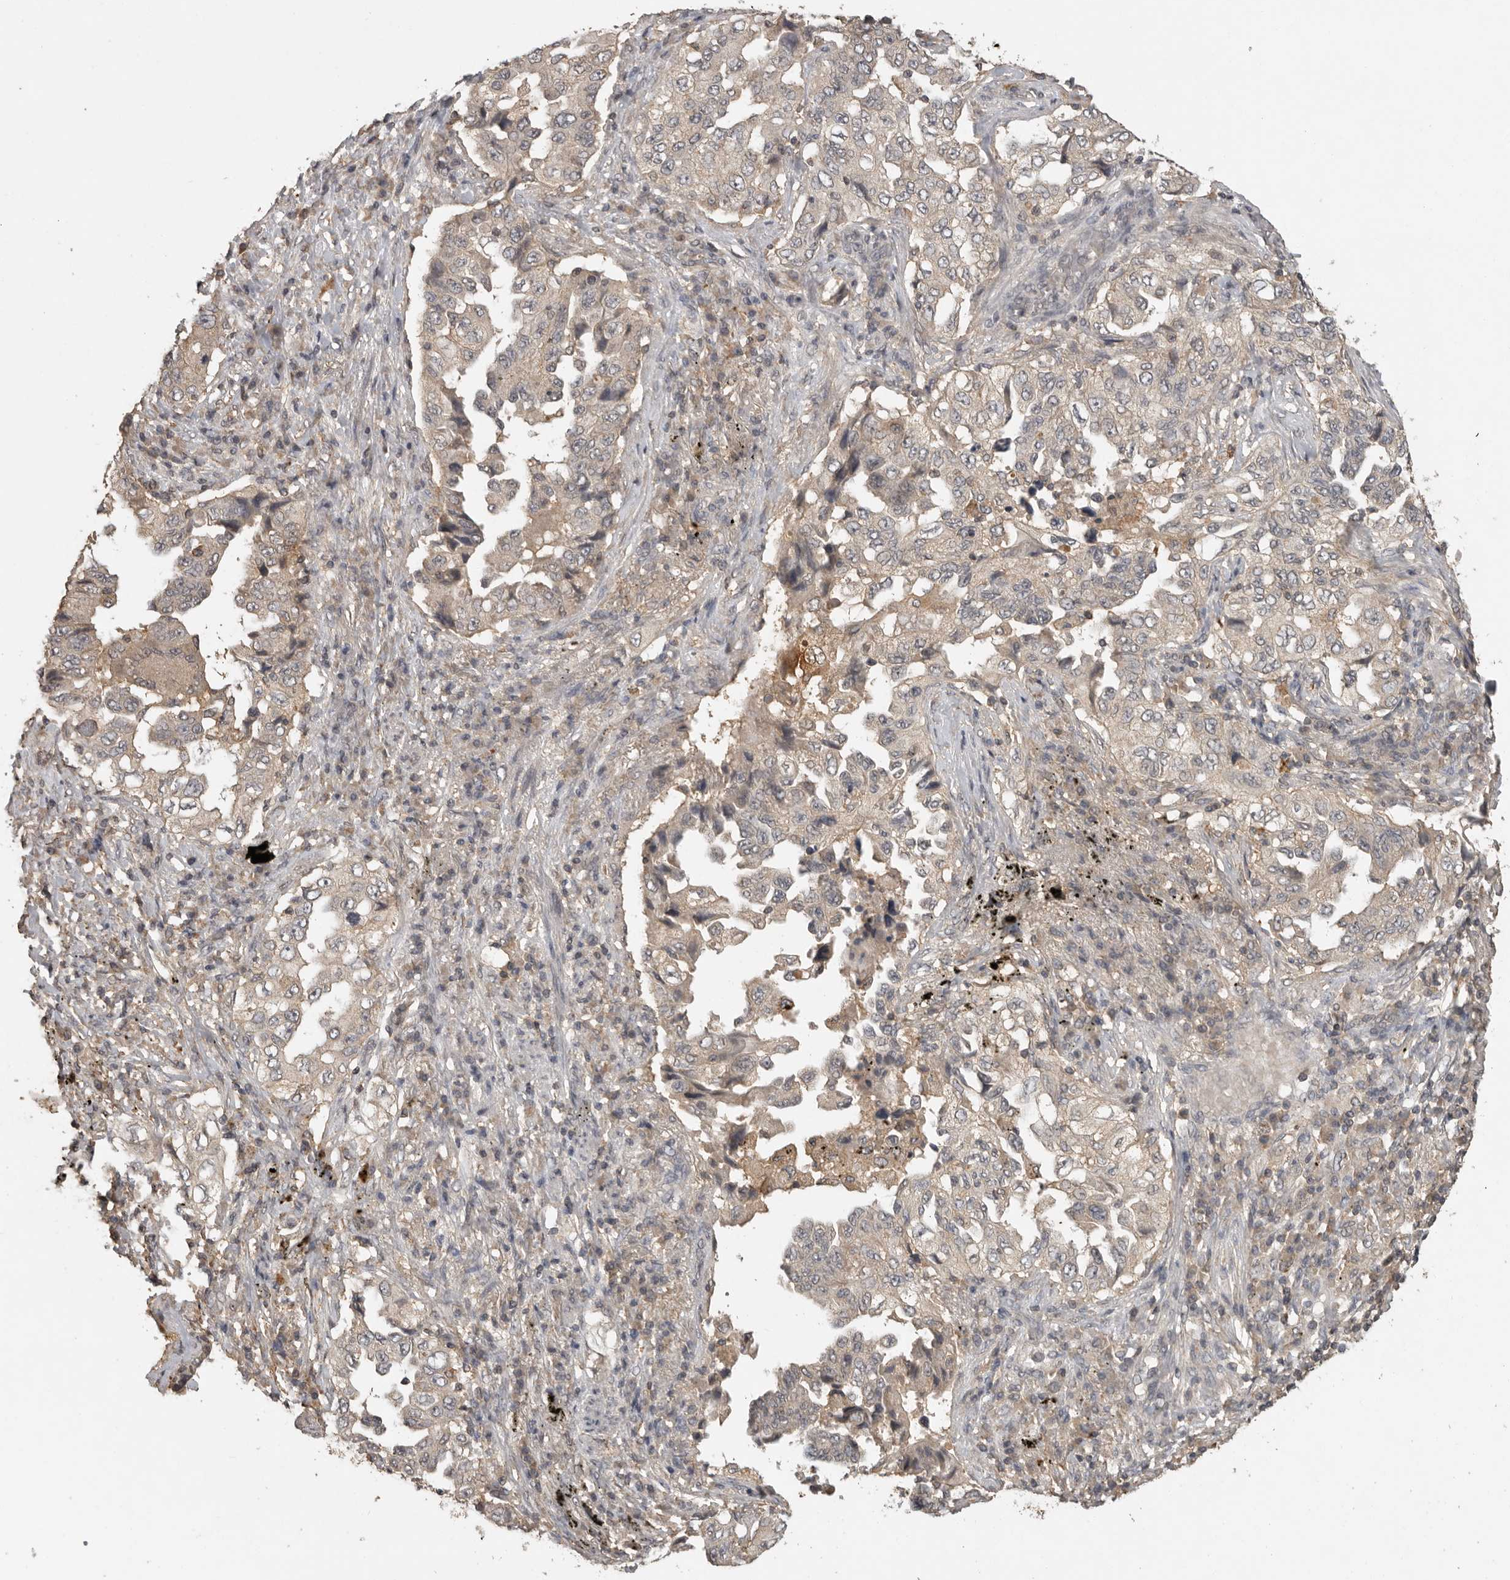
{"staining": {"intensity": "weak", "quantity": ">75%", "location": "cytoplasmic/membranous"}, "tissue": "lung cancer", "cell_type": "Tumor cells", "image_type": "cancer", "snomed": [{"axis": "morphology", "description": "Adenocarcinoma, NOS"}, {"axis": "topography", "description": "Lung"}], "caption": "About >75% of tumor cells in adenocarcinoma (lung) demonstrate weak cytoplasmic/membranous protein expression as visualized by brown immunohistochemical staining.", "gene": "ADAMTS4", "patient": {"sex": "female", "age": 51}}